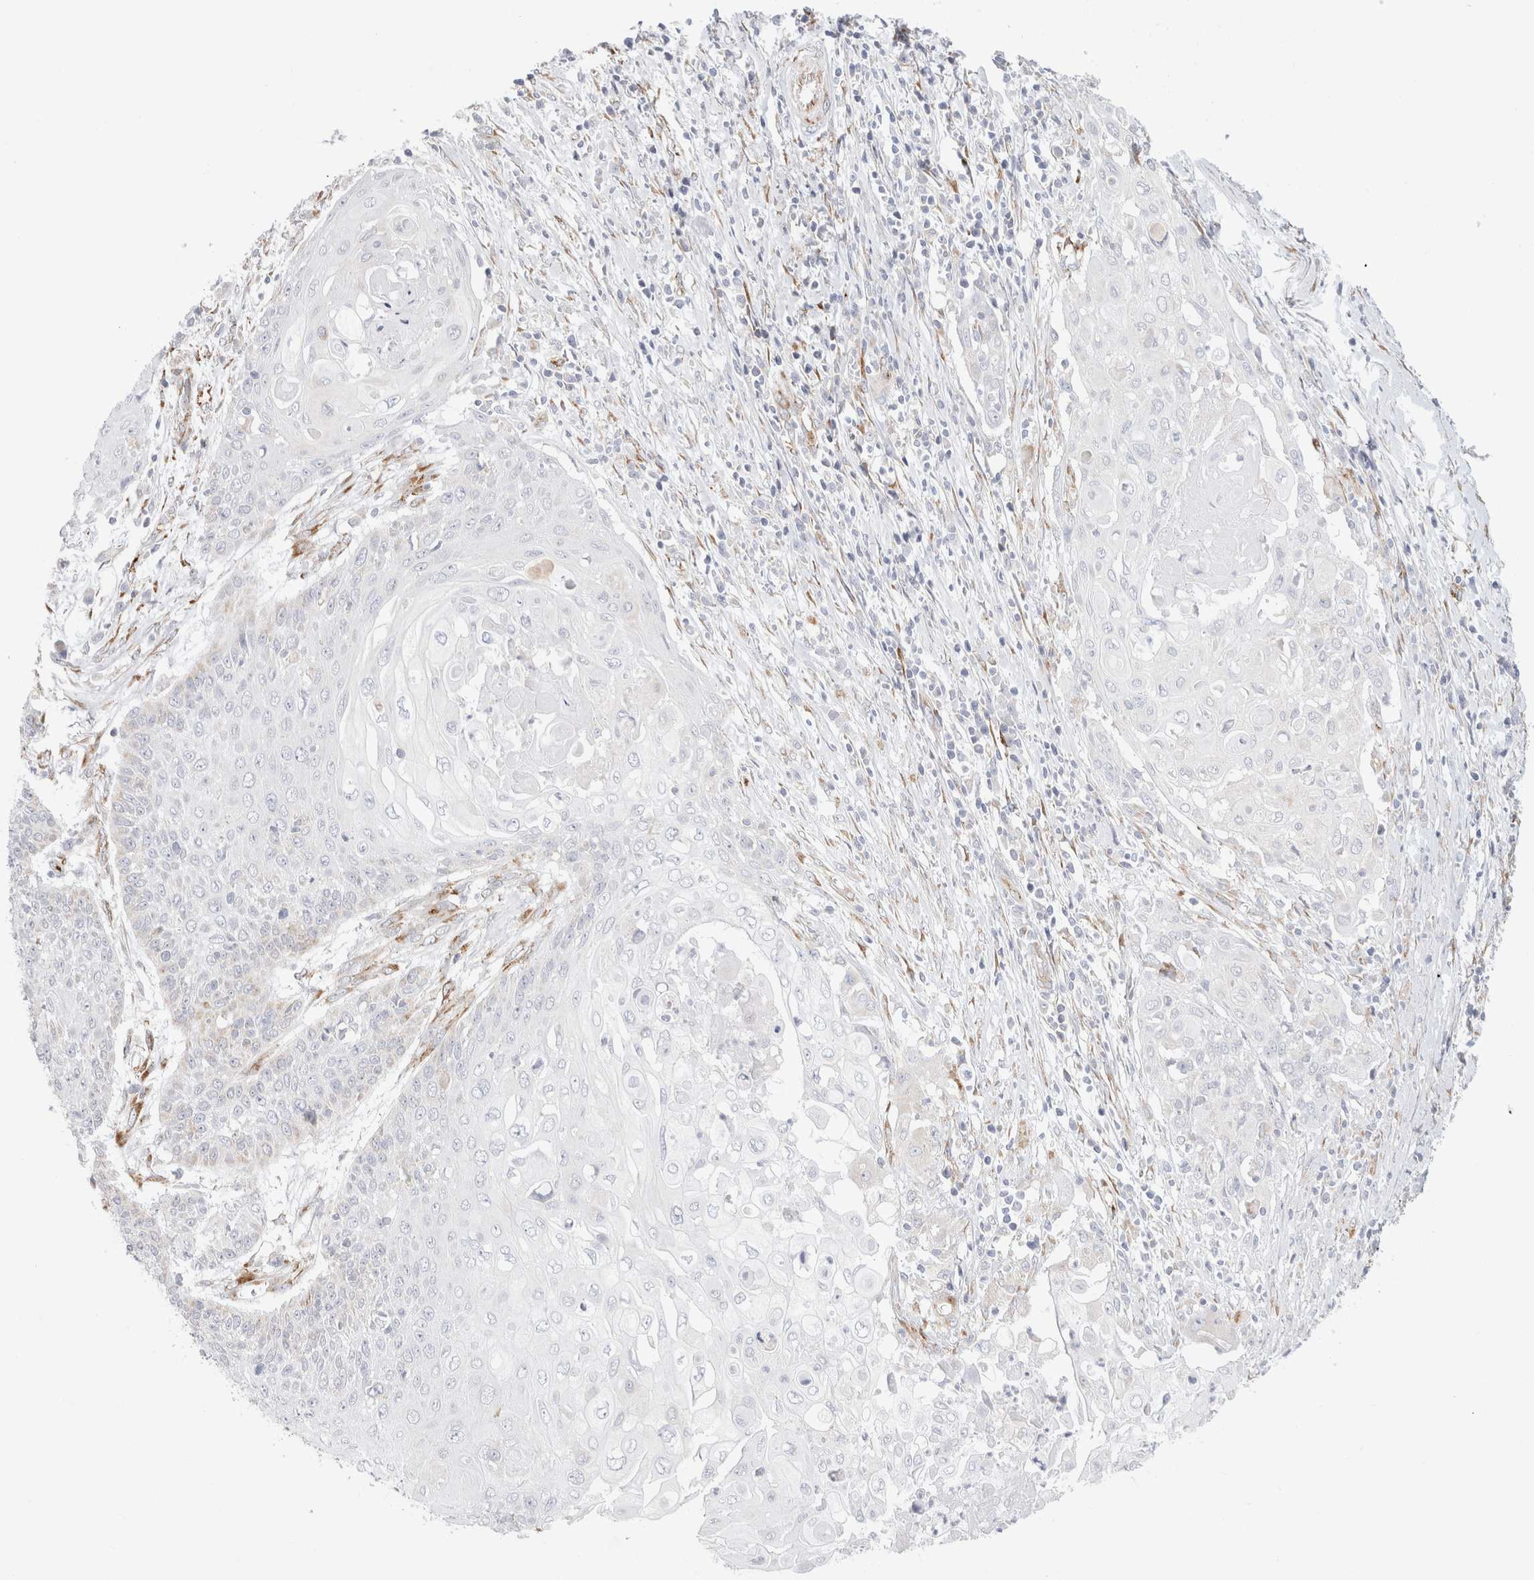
{"staining": {"intensity": "negative", "quantity": "none", "location": "none"}, "tissue": "cervical cancer", "cell_type": "Tumor cells", "image_type": "cancer", "snomed": [{"axis": "morphology", "description": "Squamous cell carcinoma, NOS"}, {"axis": "topography", "description": "Cervix"}], "caption": "Micrograph shows no protein positivity in tumor cells of squamous cell carcinoma (cervical) tissue.", "gene": "CNPY4", "patient": {"sex": "female", "age": 39}}